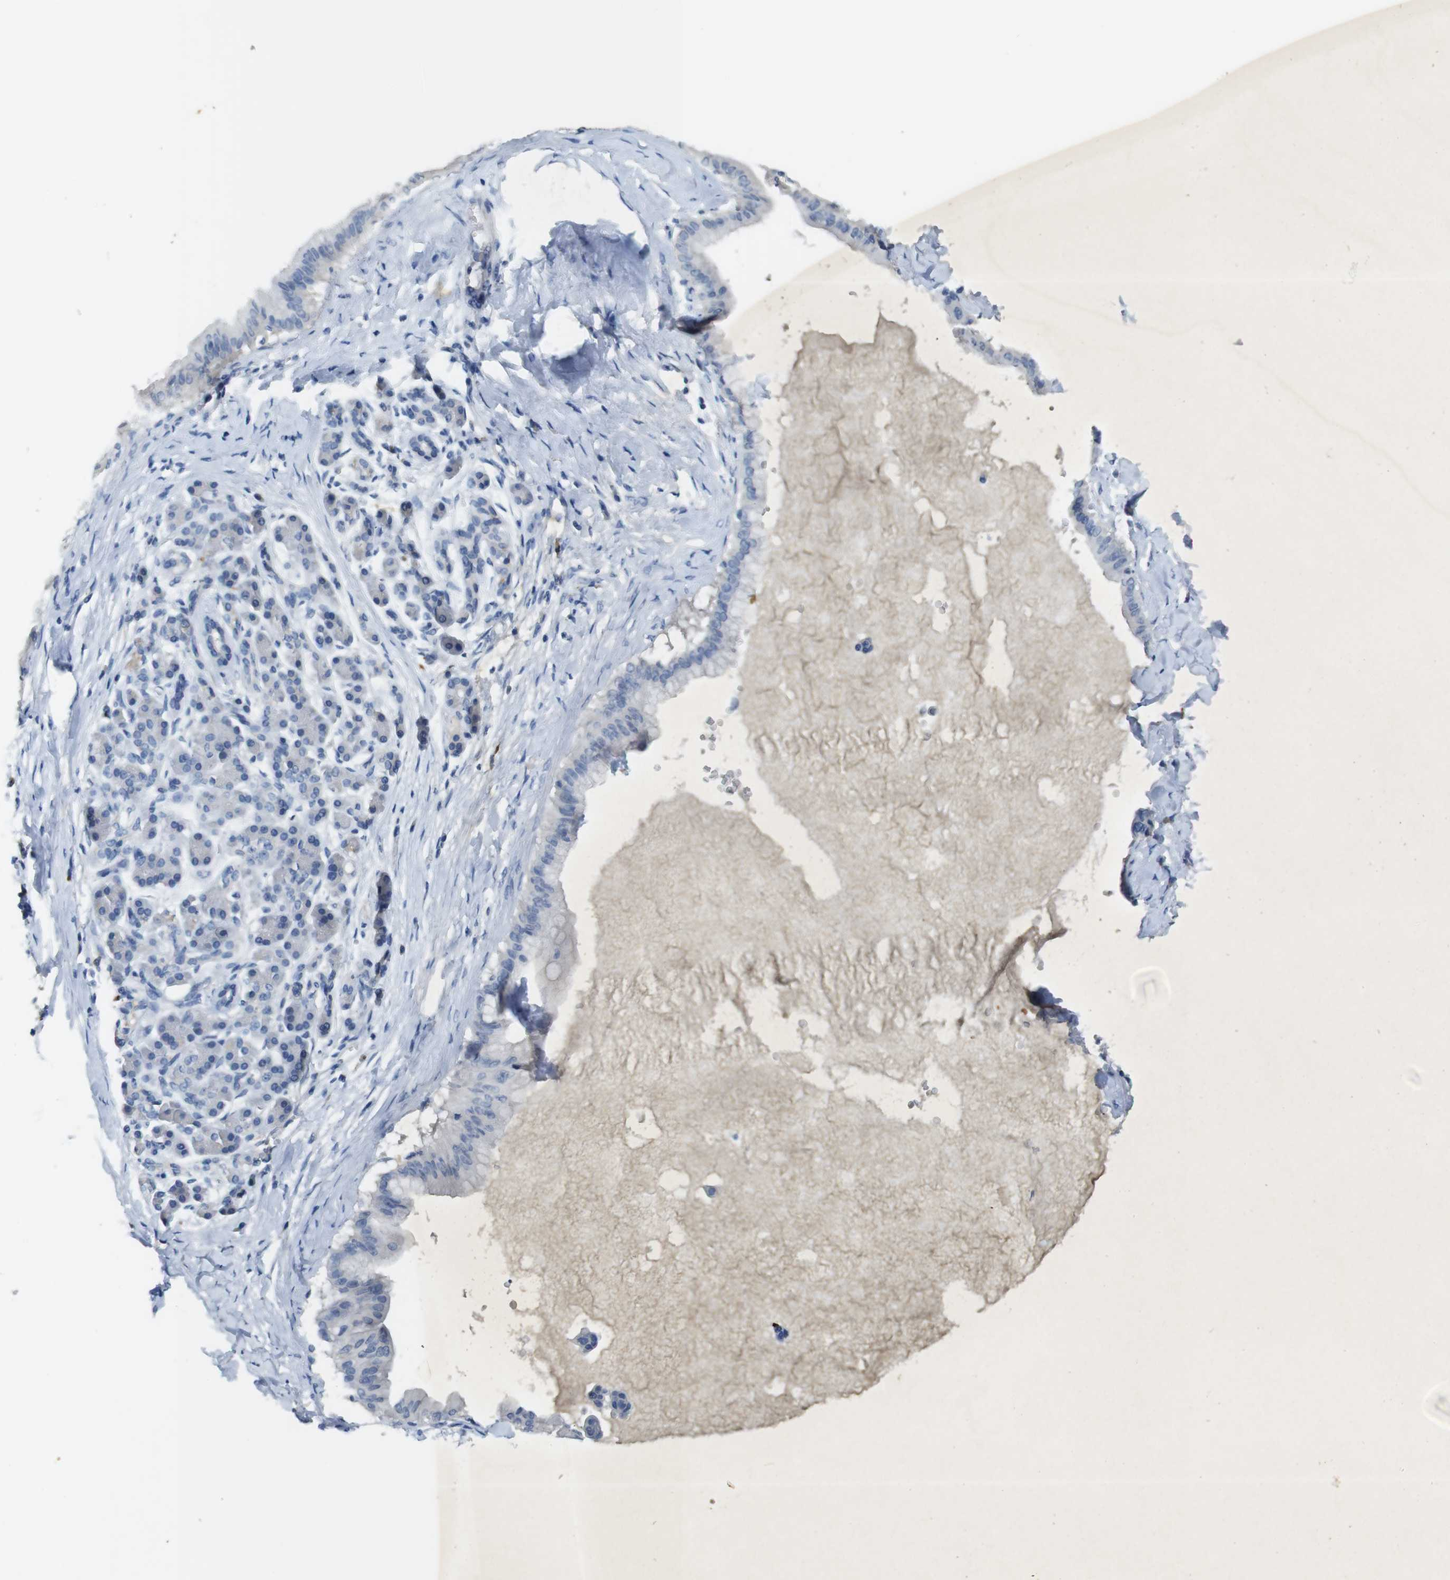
{"staining": {"intensity": "negative", "quantity": "none", "location": "none"}, "tissue": "pancreatic cancer", "cell_type": "Tumor cells", "image_type": "cancer", "snomed": [{"axis": "morphology", "description": "Adenocarcinoma, NOS"}, {"axis": "topography", "description": "Pancreas"}], "caption": "An image of pancreatic cancer stained for a protein shows no brown staining in tumor cells.", "gene": "CD320", "patient": {"sex": "male", "age": 55}}